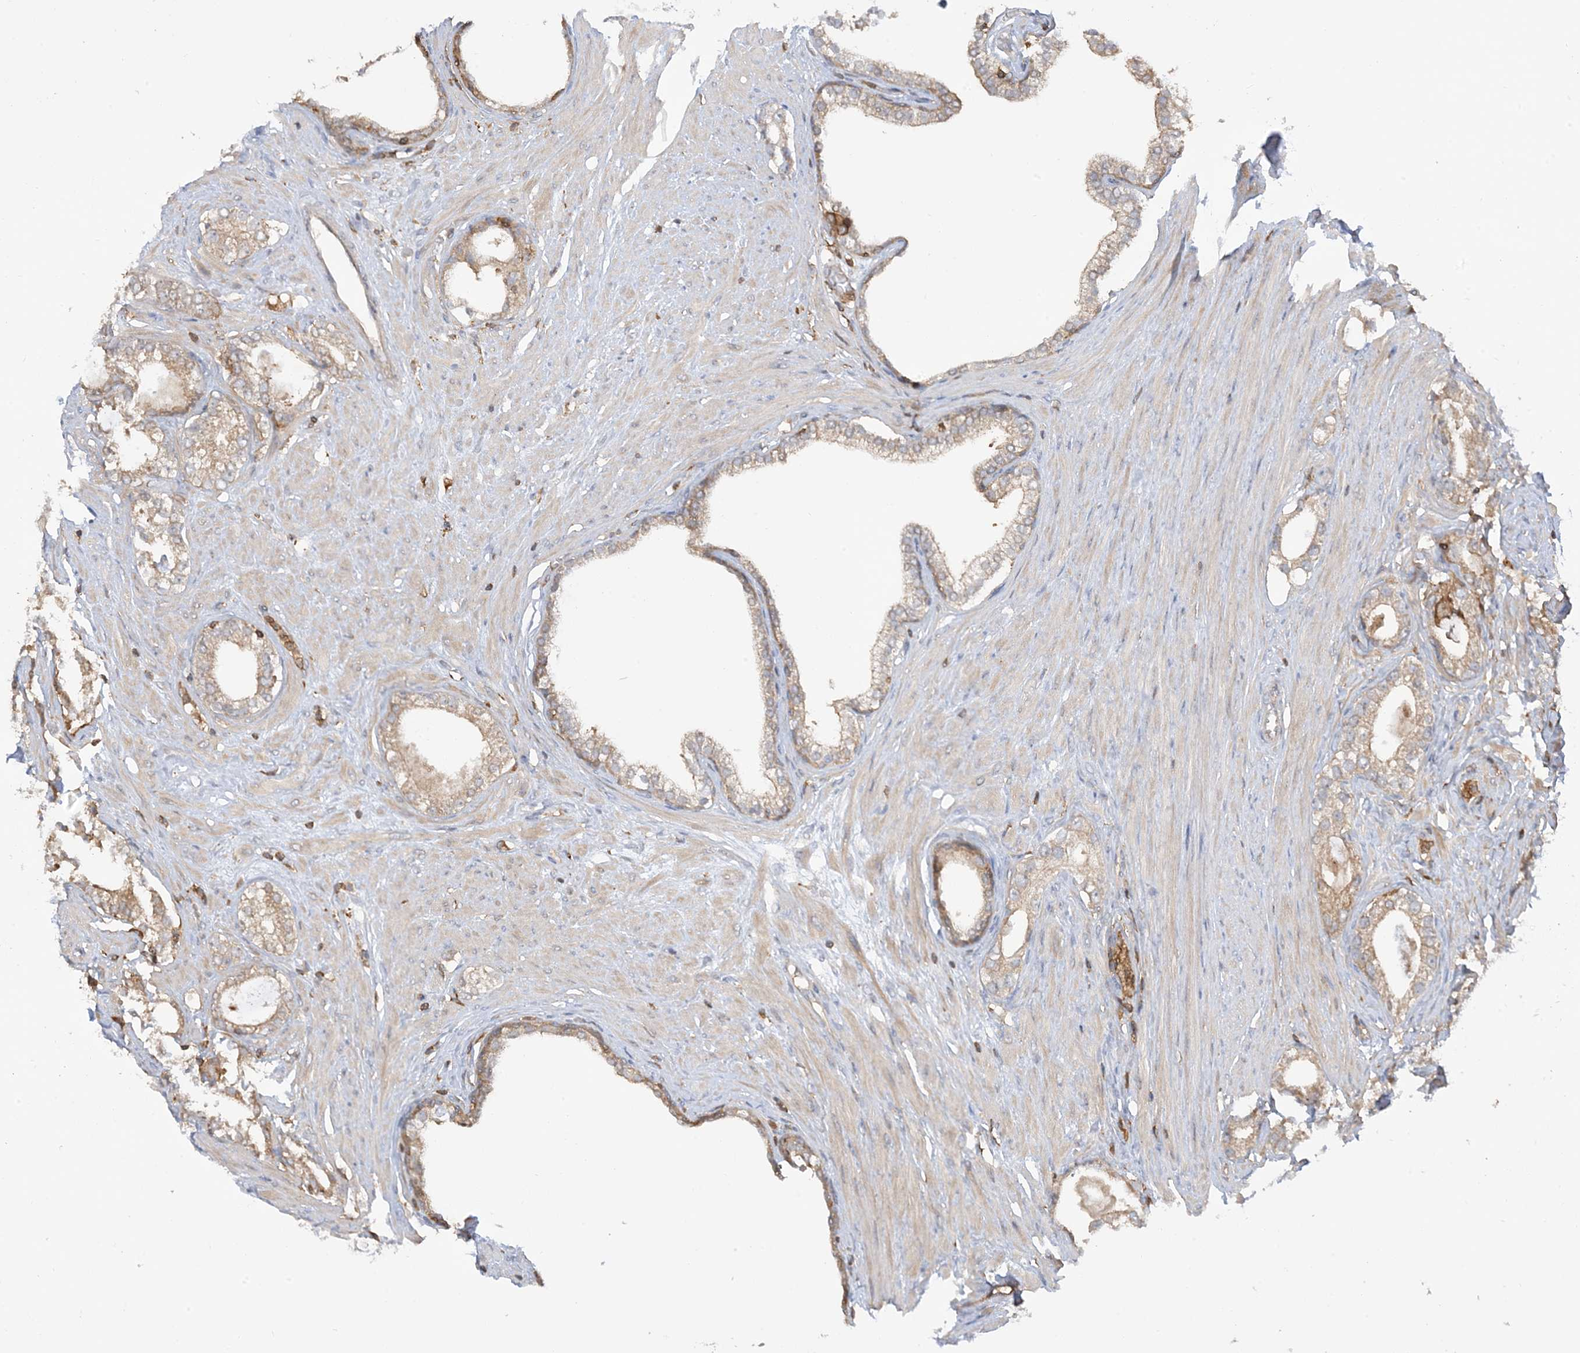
{"staining": {"intensity": "weak", "quantity": "<25%", "location": "cytoplasmic/membranous"}, "tissue": "prostate cancer", "cell_type": "Tumor cells", "image_type": "cancer", "snomed": [{"axis": "morphology", "description": "Adenocarcinoma, High grade"}, {"axis": "topography", "description": "Prostate"}], "caption": "Human prostate cancer (high-grade adenocarcinoma) stained for a protein using immunohistochemistry demonstrates no expression in tumor cells.", "gene": "CAPZB", "patient": {"sex": "male", "age": 63}}